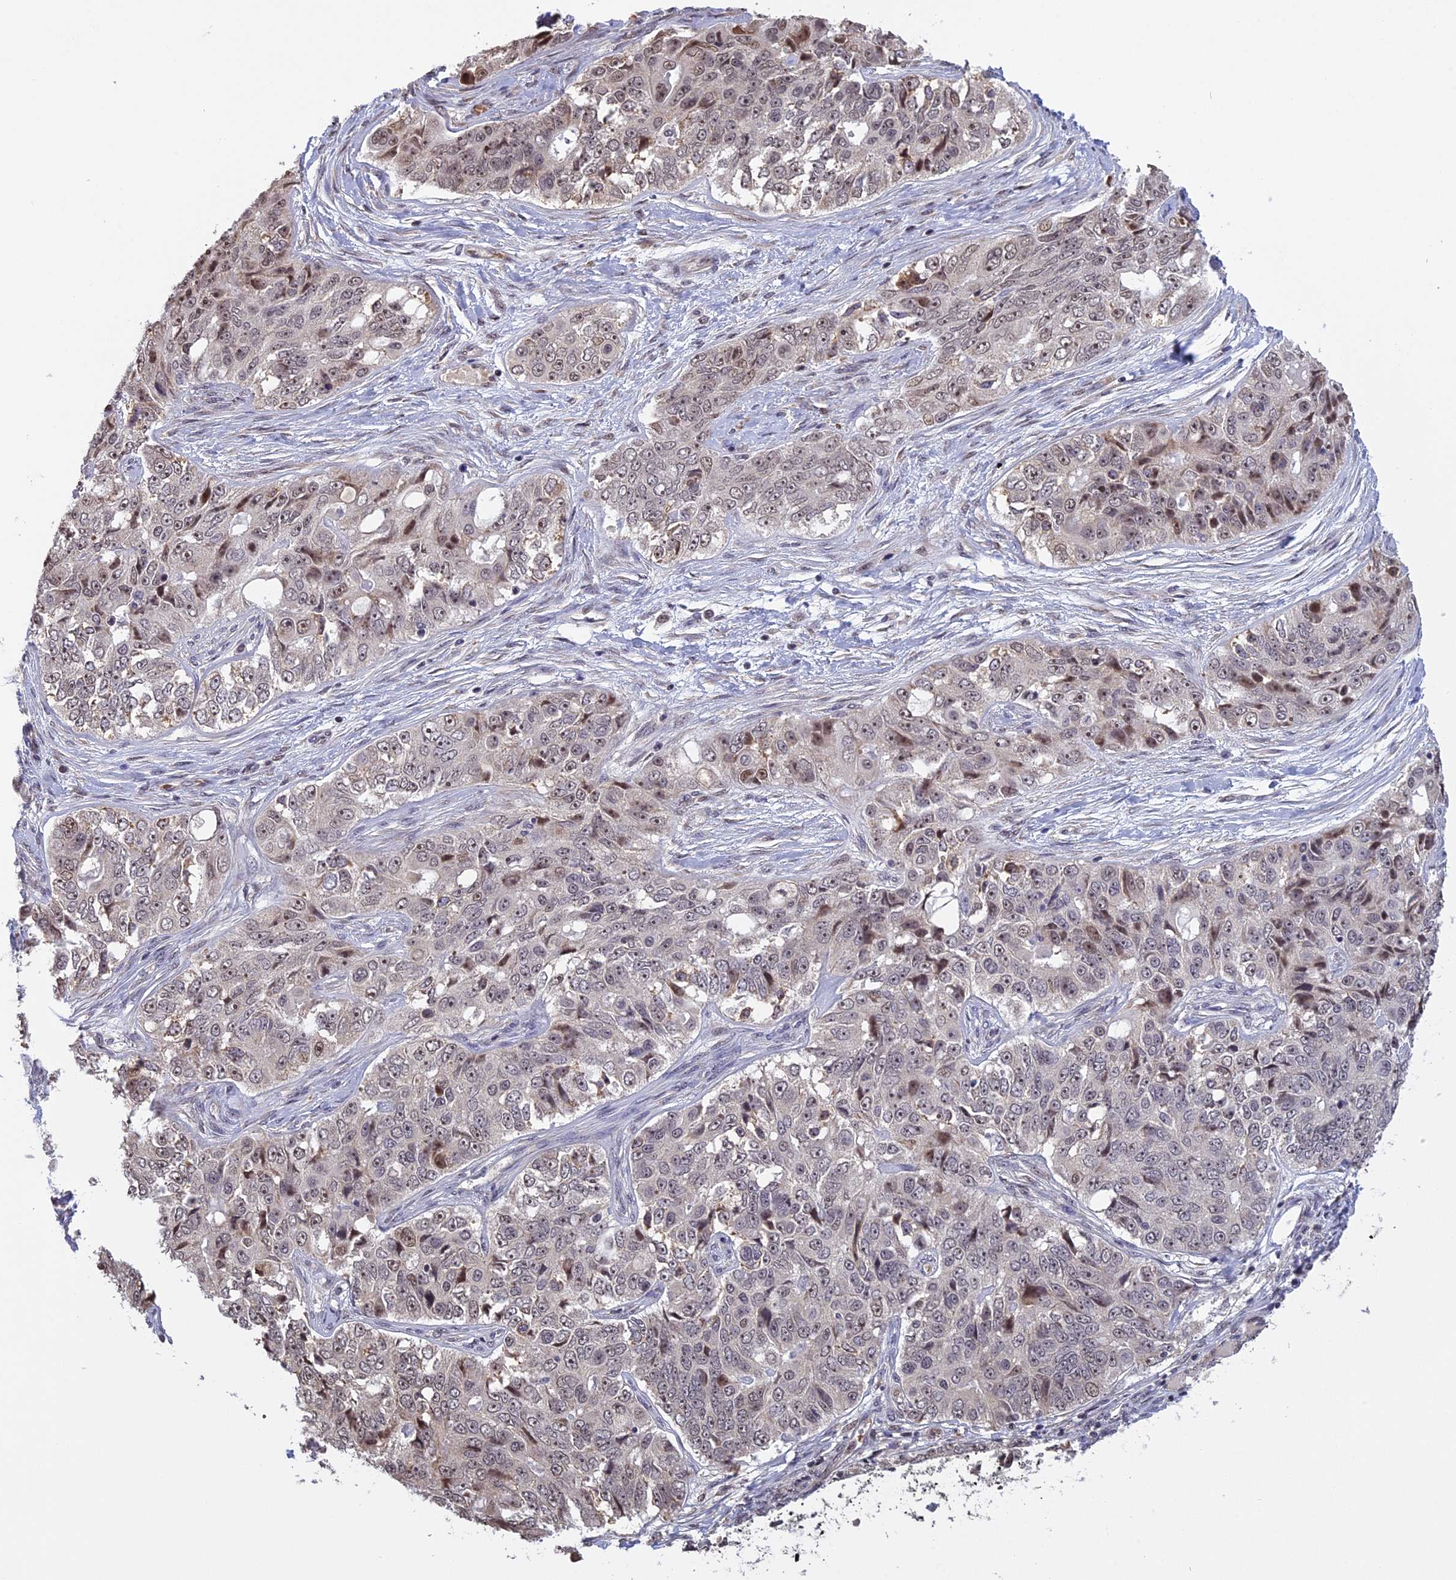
{"staining": {"intensity": "weak", "quantity": "25%-75%", "location": "nuclear"}, "tissue": "ovarian cancer", "cell_type": "Tumor cells", "image_type": "cancer", "snomed": [{"axis": "morphology", "description": "Carcinoma, endometroid"}, {"axis": "topography", "description": "Ovary"}], "caption": "Human ovarian cancer stained with a protein marker exhibits weak staining in tumor cells.", "gene": "MGA", "patient": {"sex": "female", "age": 51}}